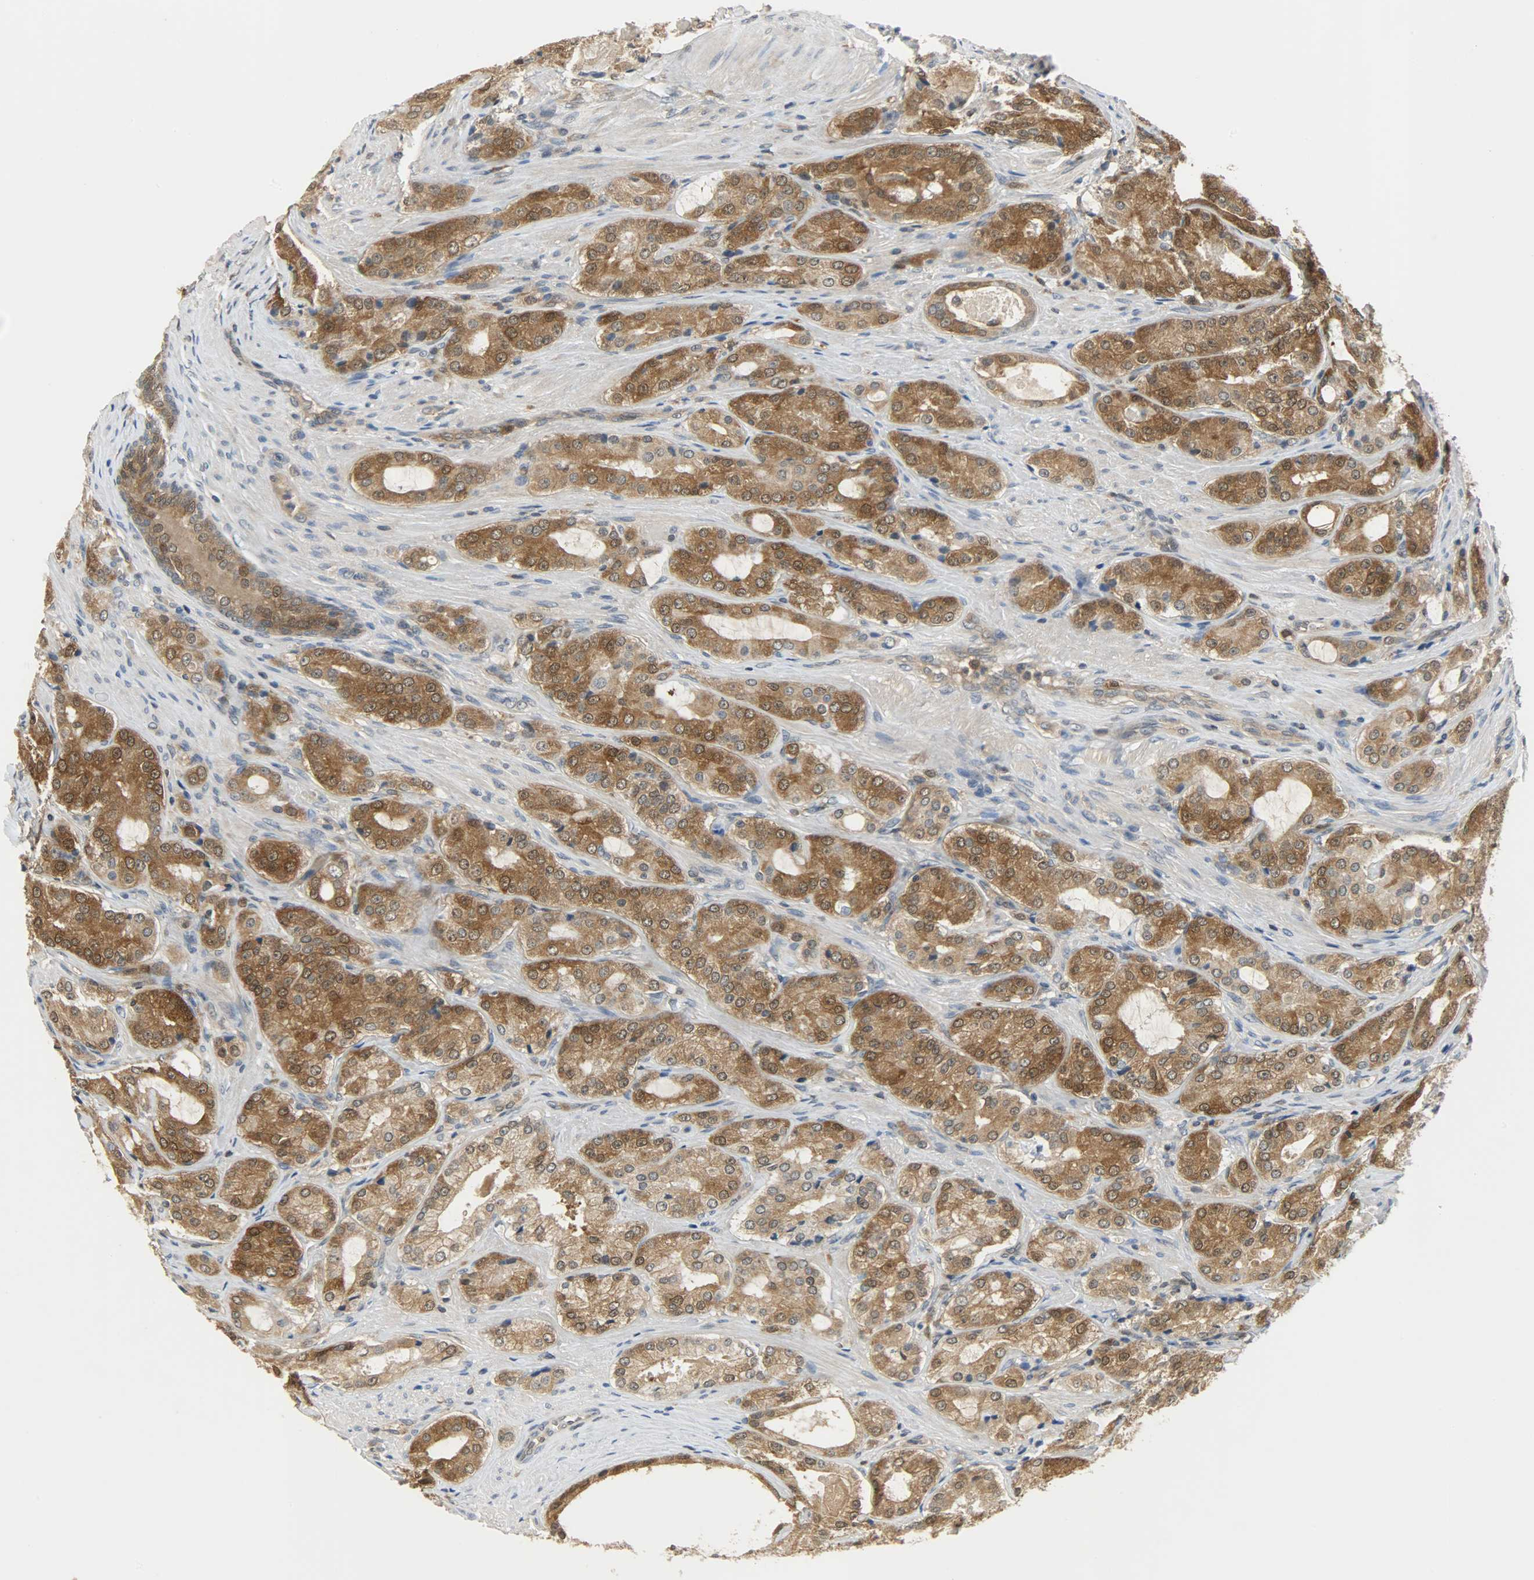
{"staining": {"intensity": "strong", "quantity": ">75%", "location": "cytoplasmic/membranous,nuclear"}, "tissue": "prostate cancer", "cell_type": "Tumor cells", "image_type": "cancer", "snomed": [{"axis": "morphology", "description": "Adenocarcinoma, High grade"}, {"axis": "topography", "description": "Prostate"}], "caption": "Immunohistochemical staining of prostate high-grade adenocarcinoma exhibits high levels of strong cytoplasmic/membranous and nuclear protein positivity in about >75% of tumor cells. (DAB (3,3'-diaminobenzidine) IHC with brightfield microscopy, high magnification).", "gene": "EIF4EBP1", "patient": {"sex": "male", "age": 72}}